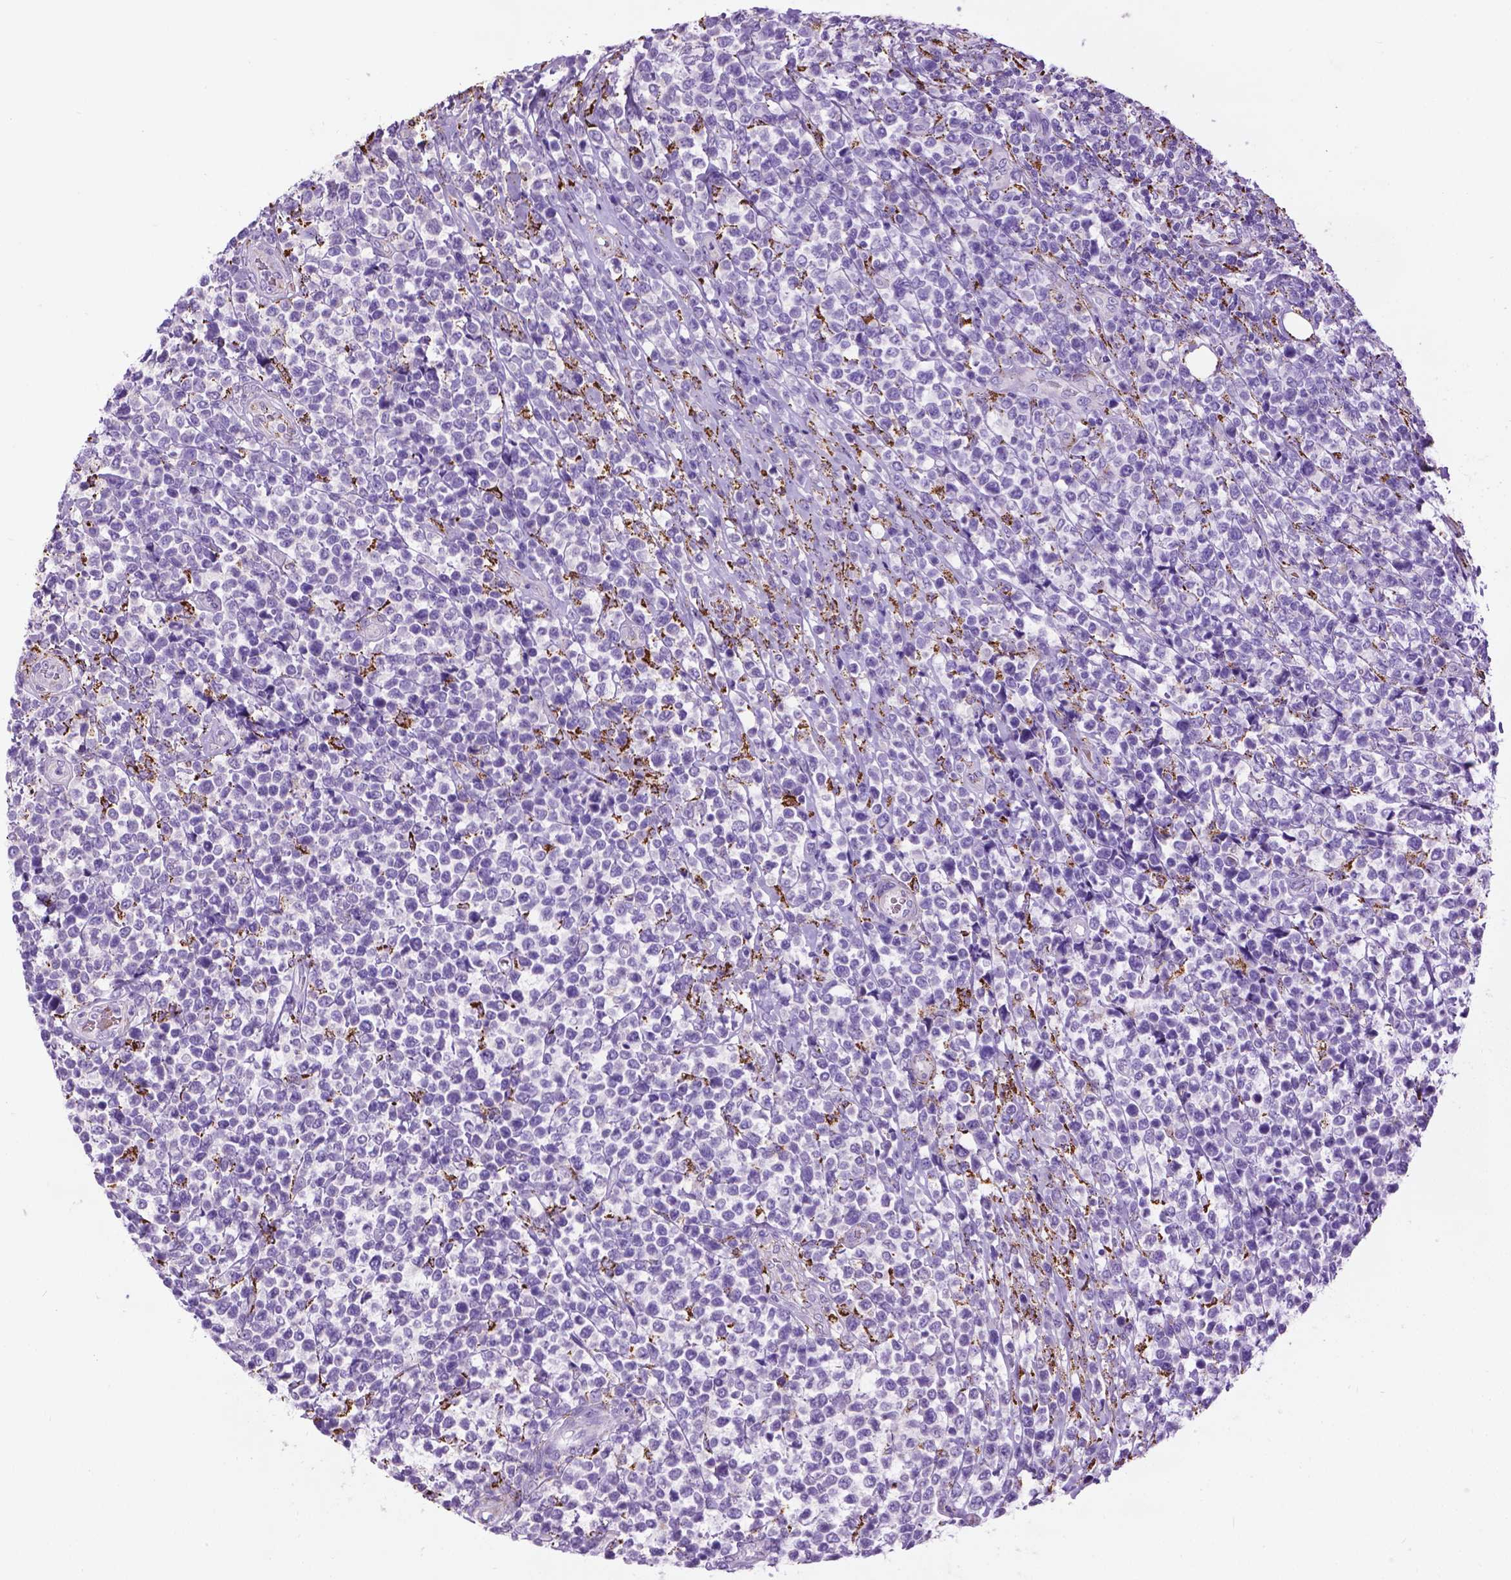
{"staining": {"intensity": "negative", "quantity": "none", "location": "none"}, "tissue": "lymphoma", "cell_type": "Tumor cells", "image_type": "cancer", "snomed": [{"axis": "morphology", "description": "Malignant lymphoma, non-Hodgkin's type, High grade"}, {"axis": "topography", "description": "Soft tissue"}], "caption": "Tumor cells are negative for protein expression in human malignant lymphoma, non-Hodgkin's type (high-grade).", "gene": "TMEM132E", "patient": {"sex": "female", "age": 56}}